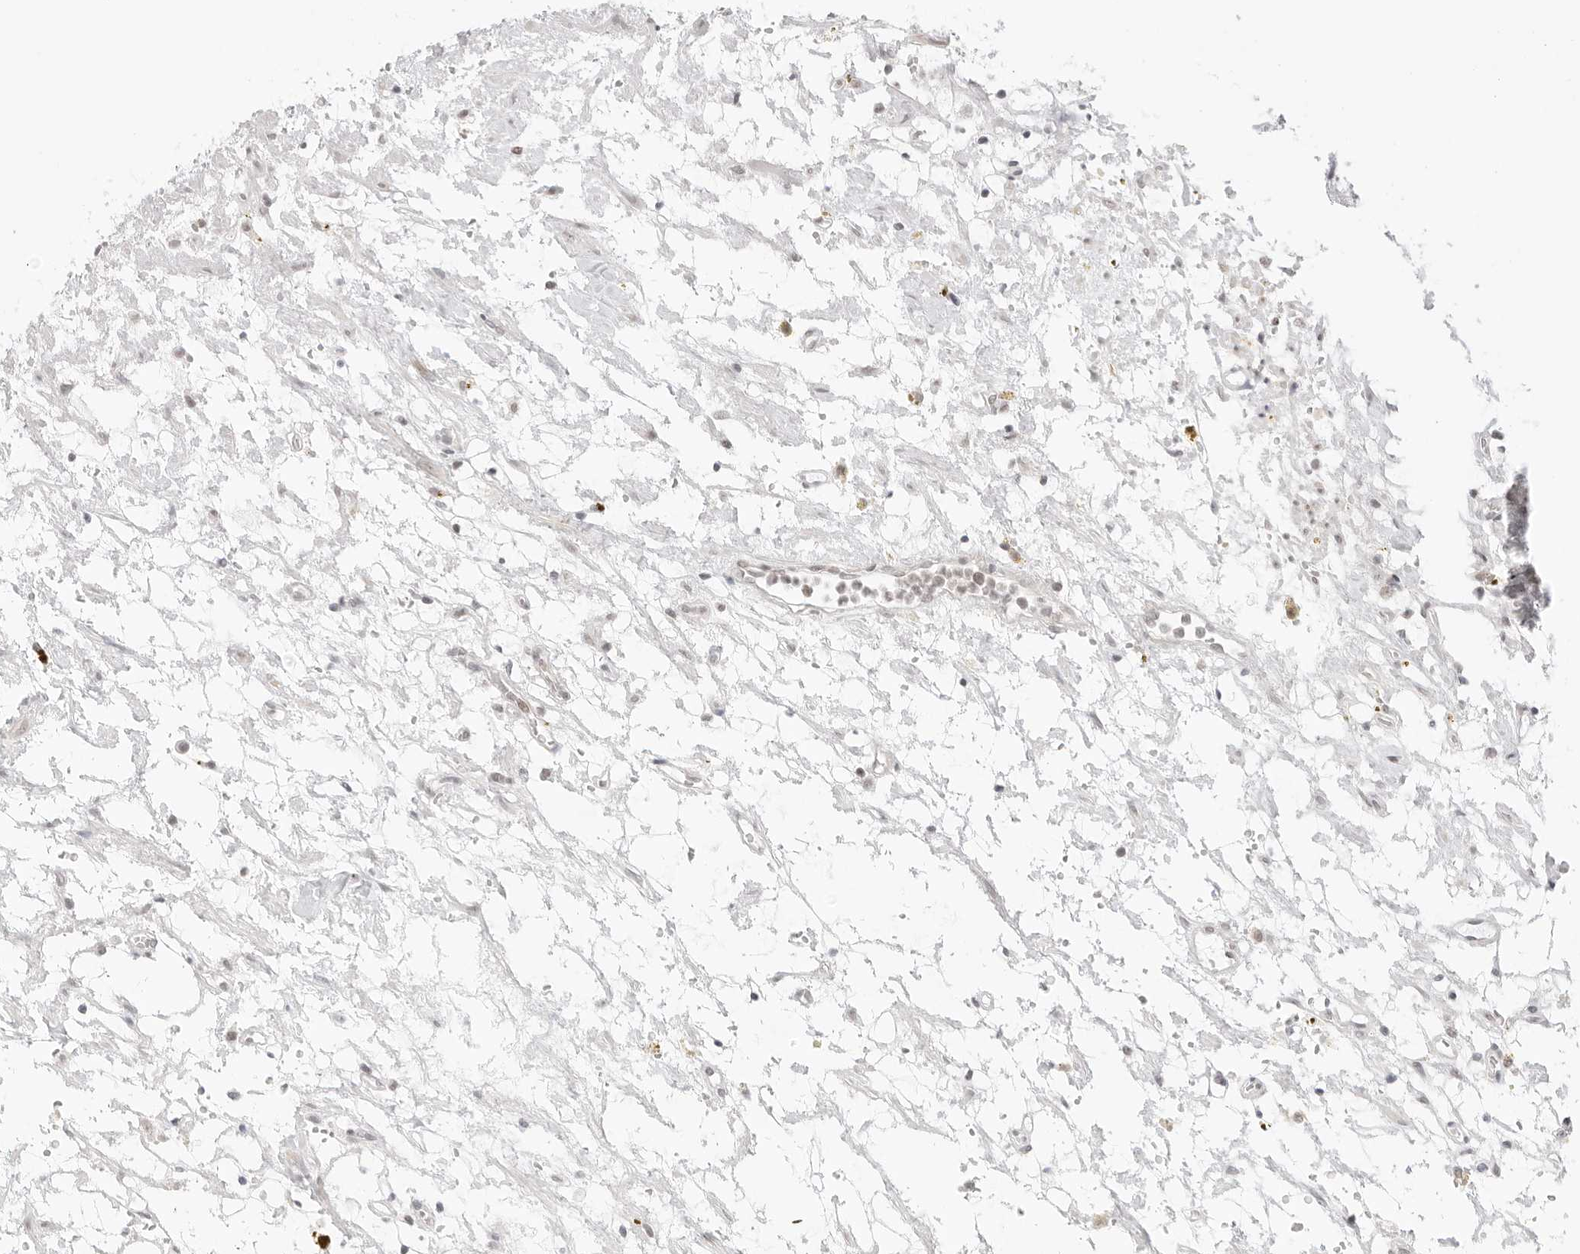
{"staining": {"intensity": "negative", "quantity": "none", "location": "none"}, "tissue": "renal cancer", "cell_type": "Tumor cells", "image_type": "cancer", "snomed": [{"axis": "morphology", "description": "Adenocarcinoma, NOS"}, {"axis": "topography", "description": "Kidney"}], "caption": "The immunohistochemistry micrograph has no significant expression in tumor cells of renal cancer (adenocarcinoma) tissue.", "gene": "TCIM", "patient": {"sex": "female", "age": 69}}